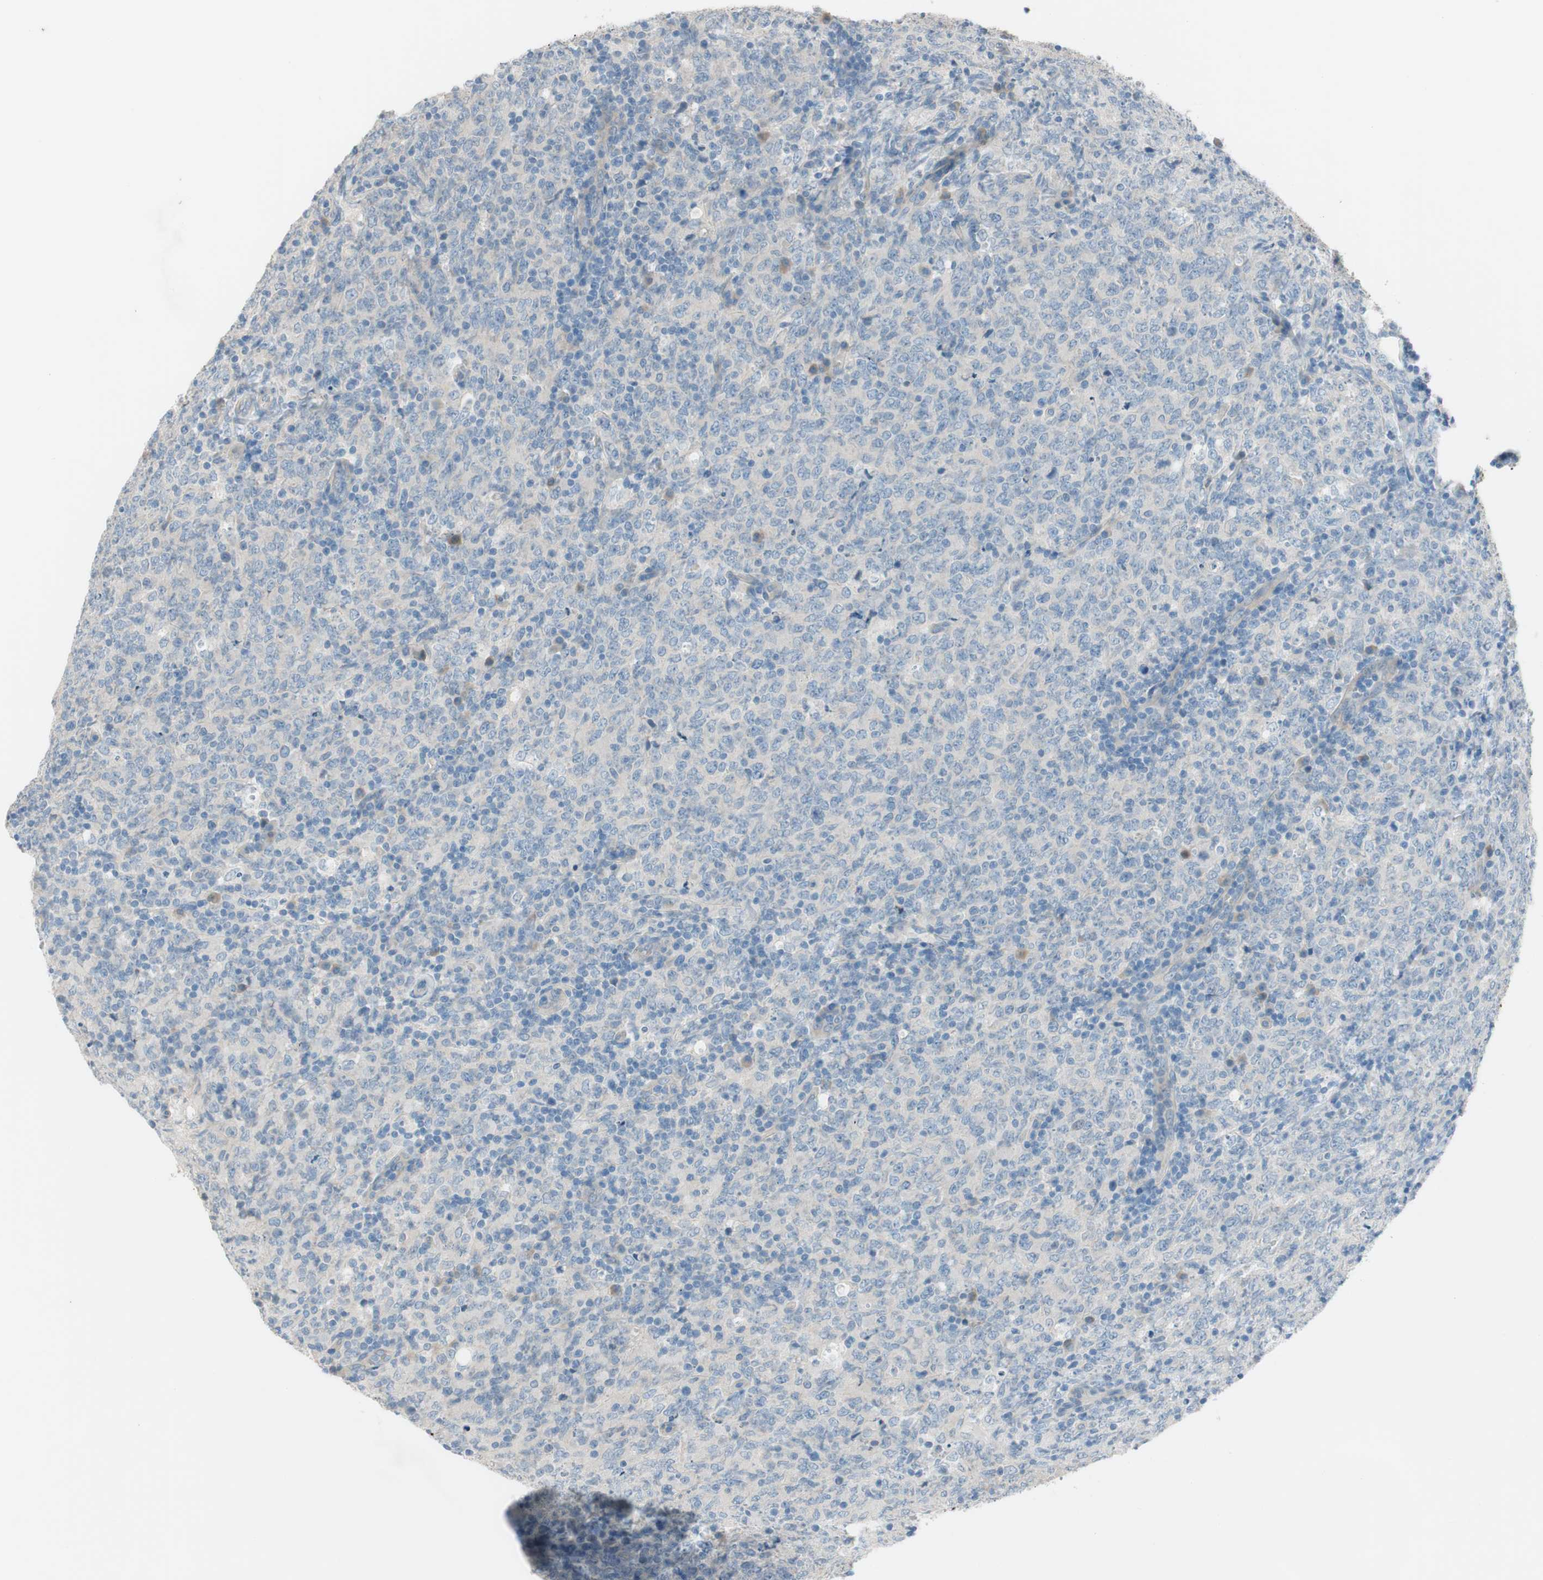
{"staining": {"intensity": "negative", "quantity": "none", "location": "none"}, "tissue": "lymphoma", "cell_type": "Tumor cells", "image_type": "cancer", "snomed": [{"axis": "morphology", "description": "Malignant lymphoma, non-Hodgkin's type, High grade"}, {"axis": "topography", "description": "Tonsil"}], "caption": "An immunohistochemistry (IHC) histopathology image of lymphoma is shown. There is no staining in tumor cells of lymphoma. The staining is performed using DAB (3,3'-diaminobenzidine) brown chromogen with nuclei counter-stained in using hematoxylin.", "gene": "PRRG4", "patient": {"sex": "female", "age": 36}}